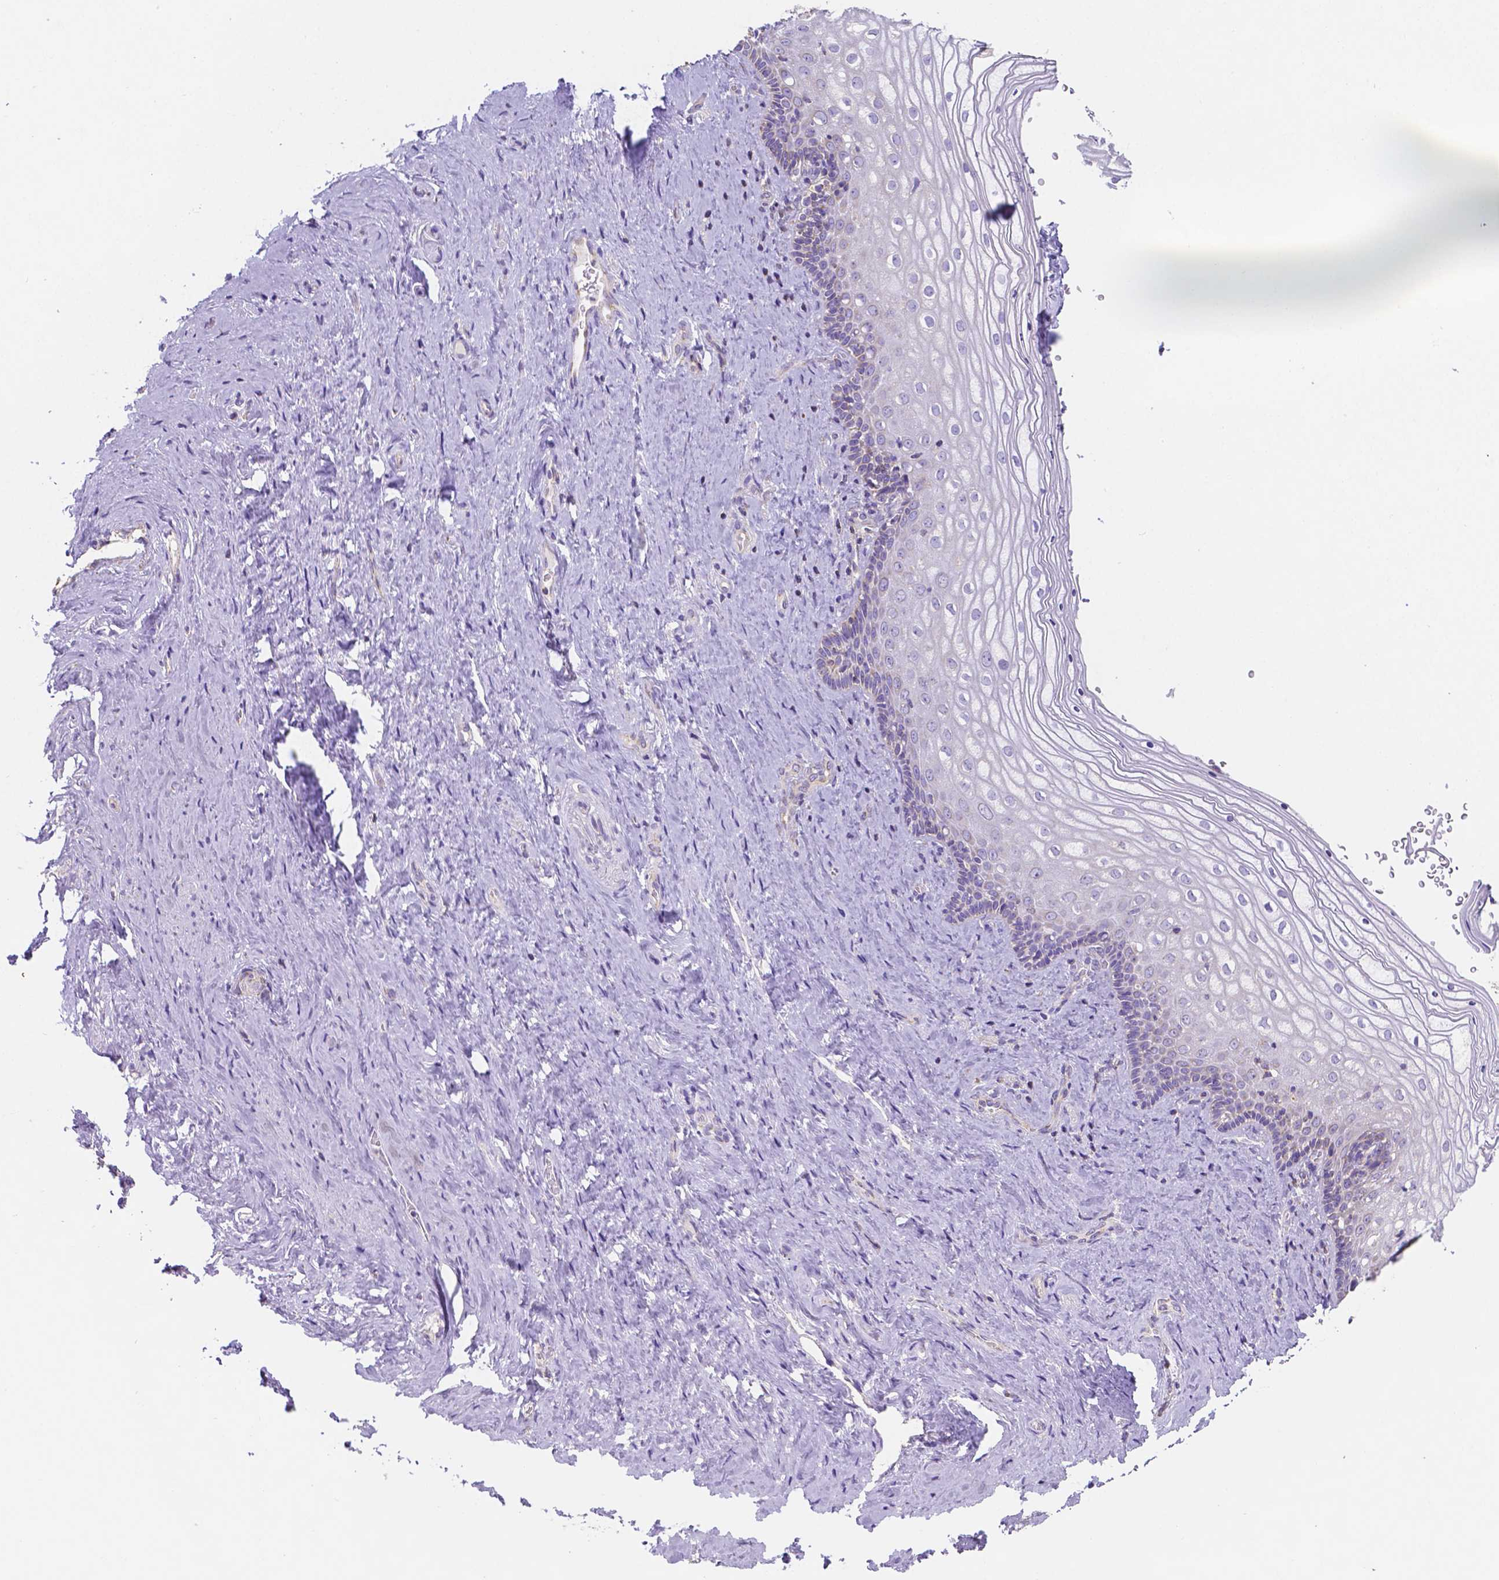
{"staining": {"intensity": "weak", "quantity": "<25%", "location": "cytoplasmic/membranous"}, "tissue": "vagina", "cell_type": "Squamous epithelial cells", "image_type": "normal", "snomed": [{"axis": "morphology", "description": "Normal tissue, NOS"}, {"axis": "topography", "description": "Vagina"}], "caption": "DAB immunohistochemical staining of normal vagina displays no significant positivity in squamous epithelial cells.", "gene": "SGTB", "patient": {"sex": "female", "age": 42}}